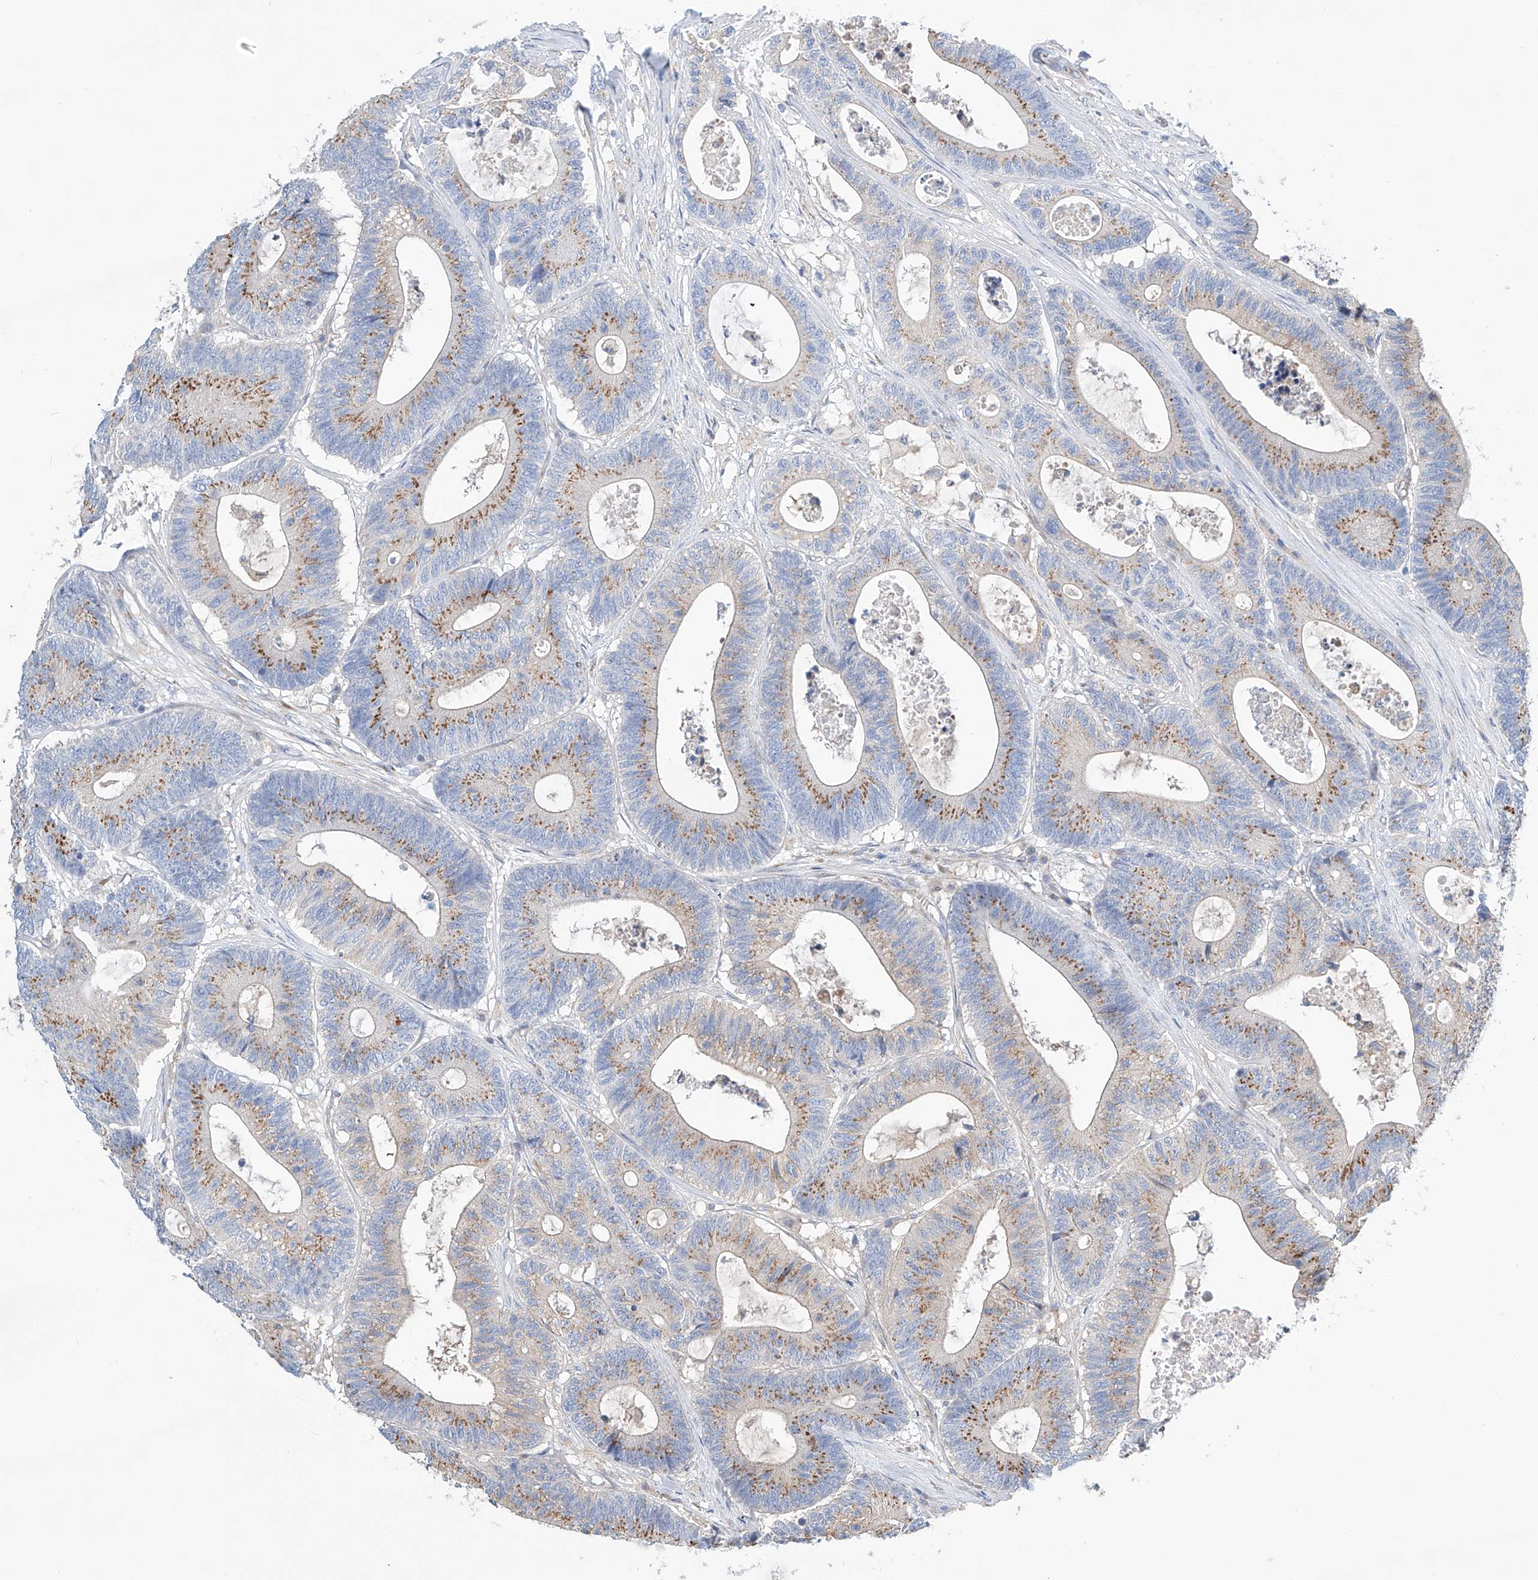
{"staining": {"intensity": "moderate", "quantity": "25%-75%", "location": "cytoplasmic/membranous"}, "tissue": "colorectal cancer", "cell_type": "Tumor cells", "image_type": "cancer", "snomed": [{"axis": "morphology", "description": "Adenocarcinoma, NOS"}, {"axis": "topography", "description": "Colon"}], "caption": "Moderate cytoplasmic/membranous protein expression is identified in about 25%-75% of tumor cells in colorectal adenocarcinoma.", "gene": "SLC22A7", "patient": {"sex": "female", "age": 84}}